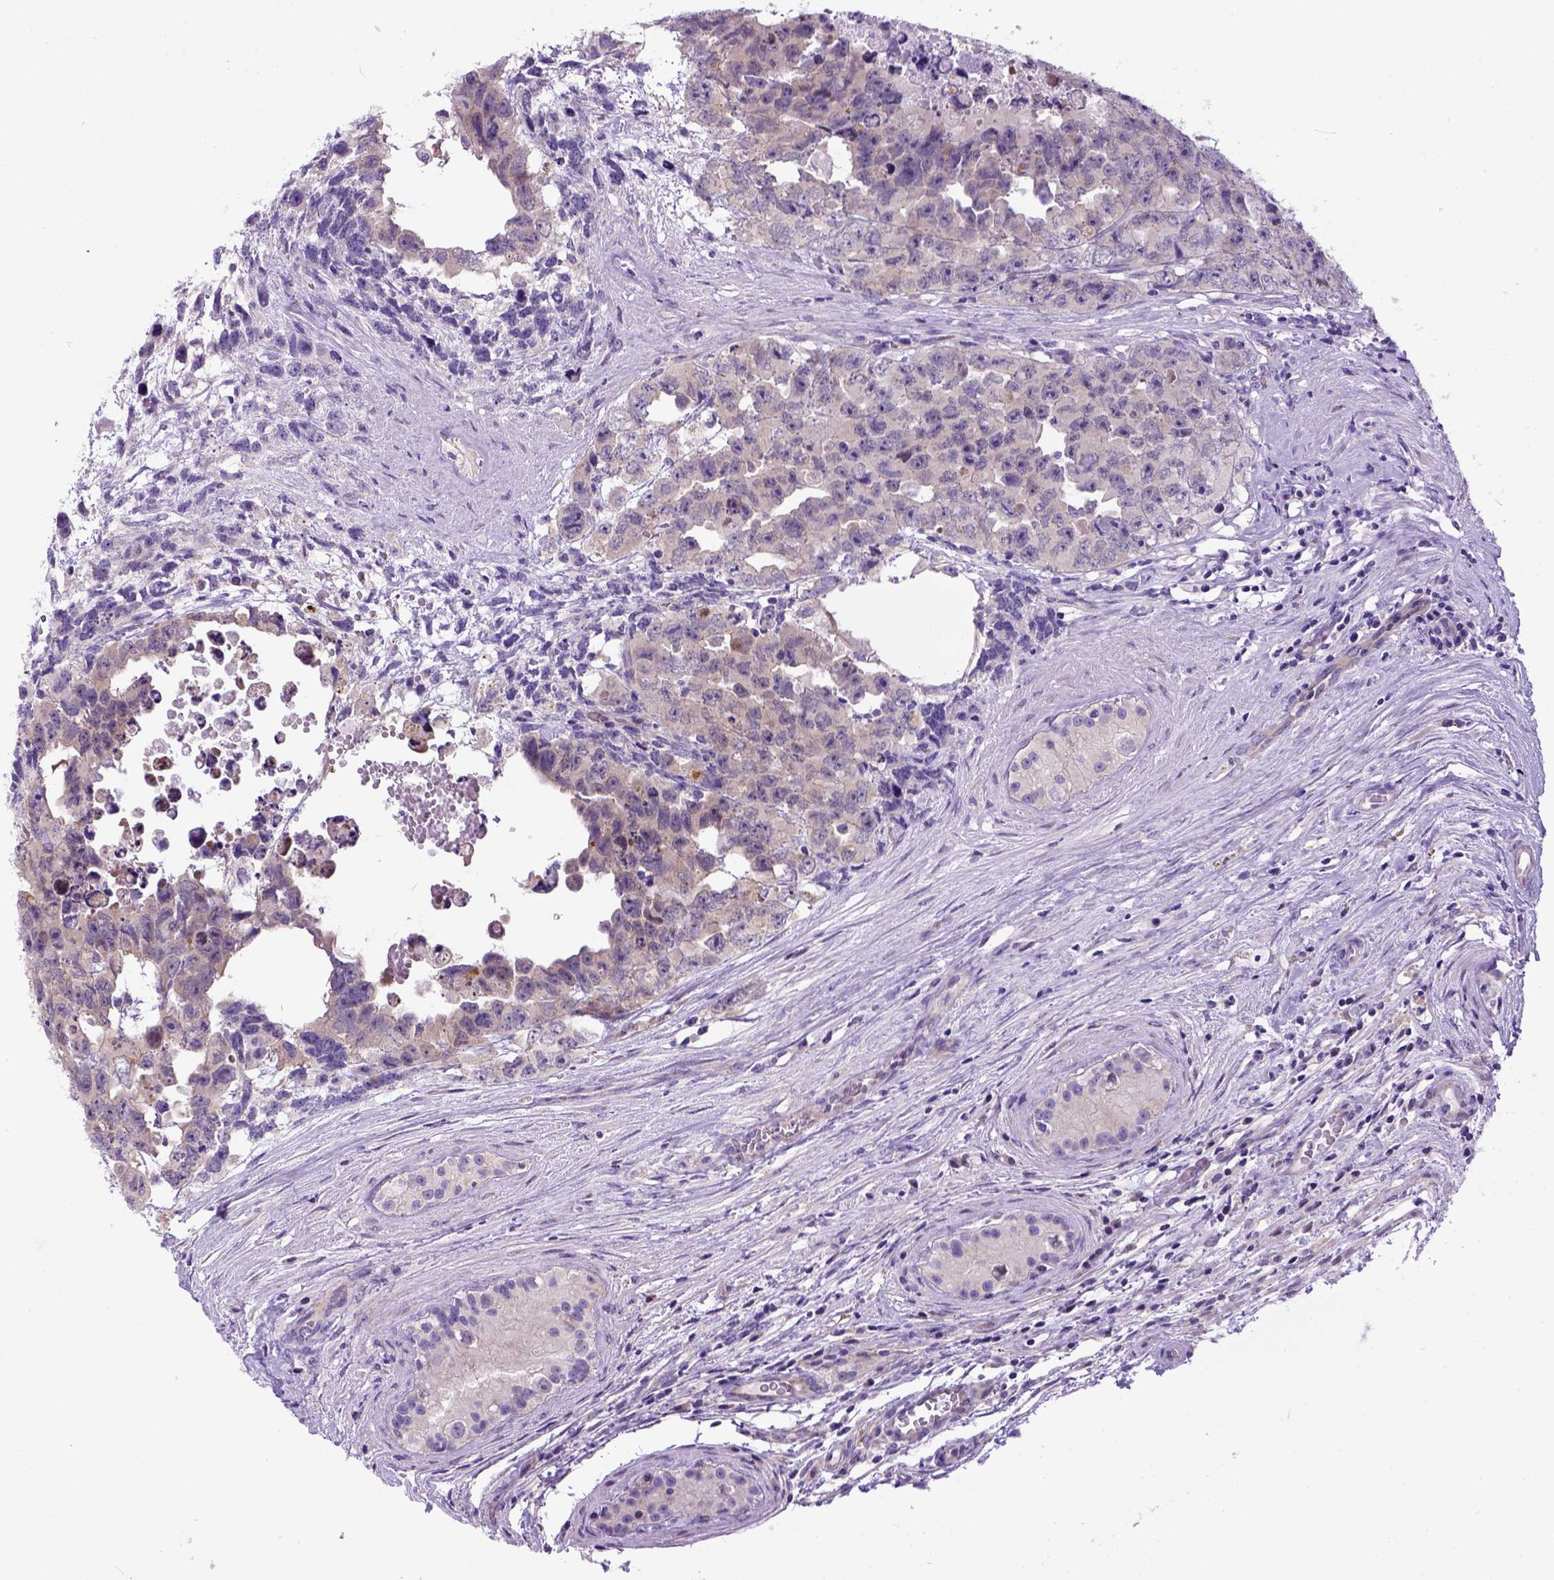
{"staining": {"intensity": "weak", "quantity": ">75%", "location": "cytoplasmic/membranous"}, "tissue": "testis cancer", "cell_type": "Tumor cells", "image_type": "cancer", "snomed": [{"axis": "morphology", "description": "Carcinoma, Embryonal, NOS"}, {"axis": "topography", "description": "Testis"}], "caption": "Protein expression analysis of testis embryonal carcinoma exhibits weak cytoplasmic/membranous expression in approximately >75% of tumor cells. The staining is performed using DAB brown chromogen to label protein expression. The nuclei are counter-stained blue using hematoxylin.", "gene": "NEK5", "patient": {"sex": "male", "age": 24}}